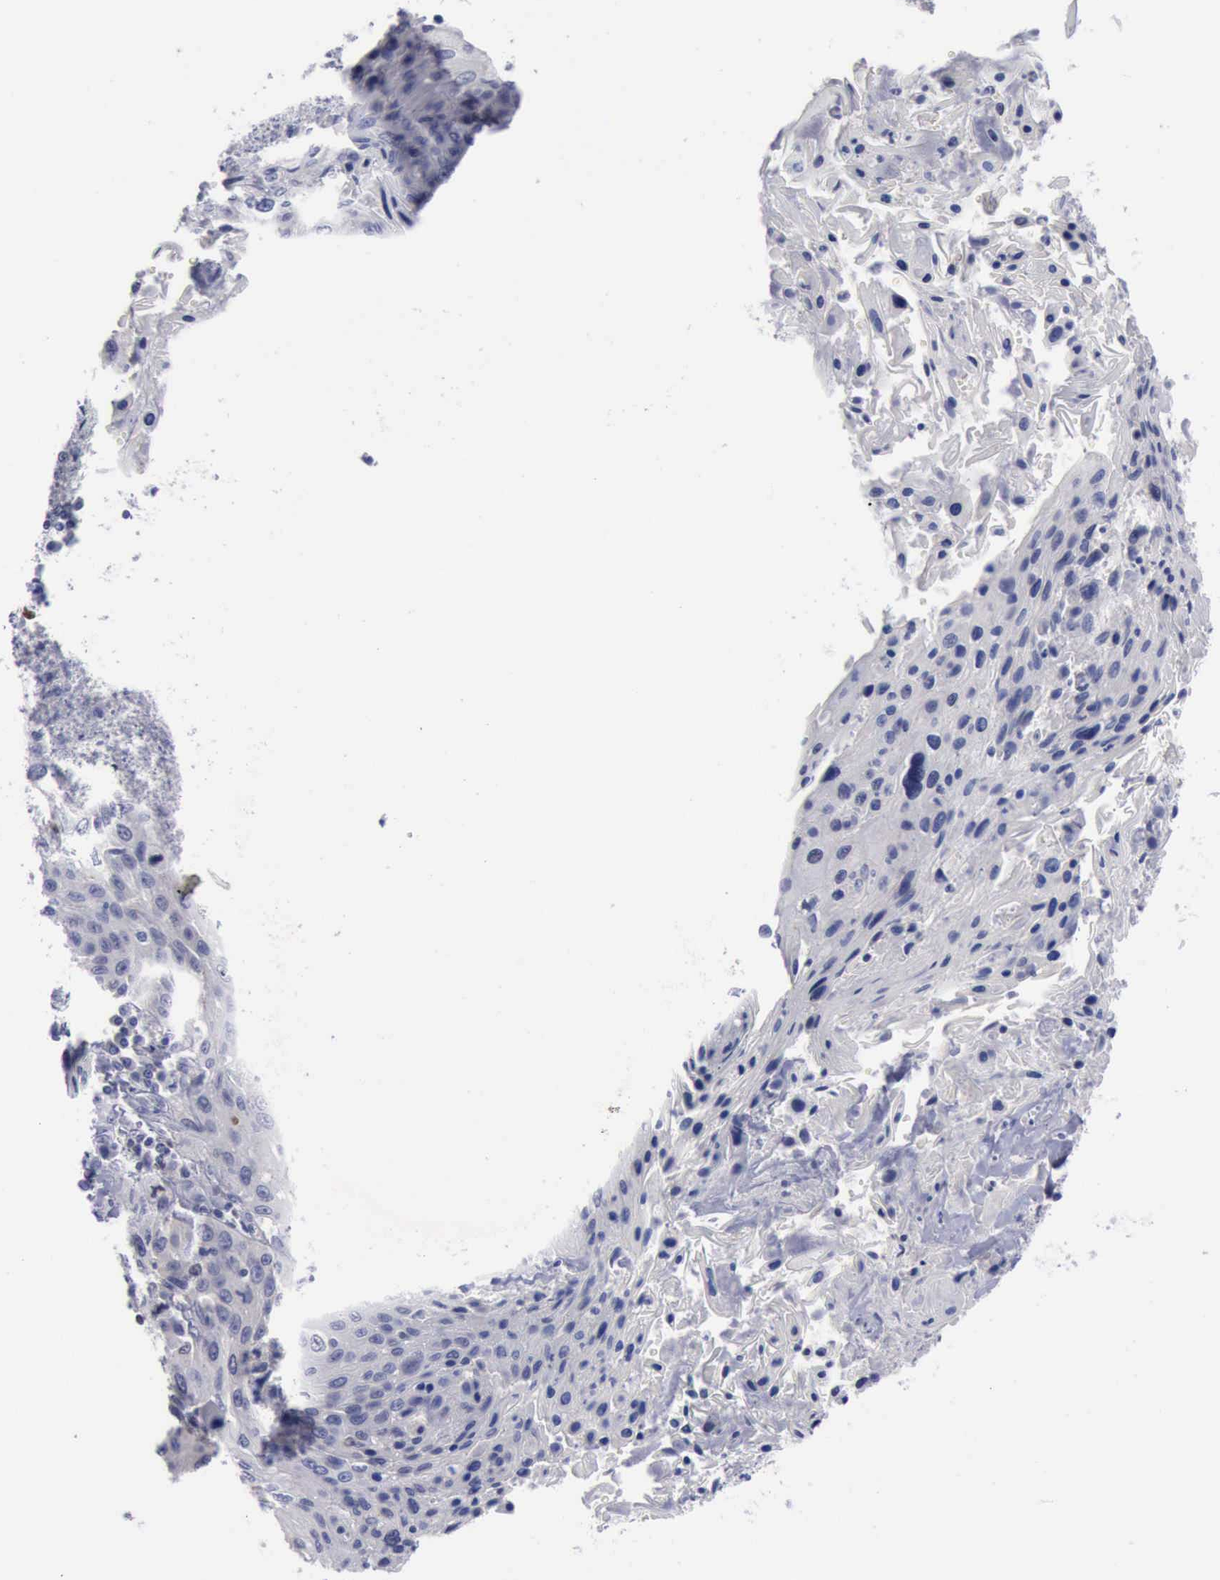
{"staining": {"intensity": "negative", "quantity": "none", "location": "none"}, "tissue": "cervical cancer", "cell_type": "Tumor cells", "image_type": "cancer", "snomed": [{"axis": "morphology", "description": "Squamous cell carcinoma, NOS"}, {"axis": "topography", "description": "Cervix"}], "caption": "Cervical squamous cell carcinoma stained for a protein using immunohistochemistry (IHC) exhibits no expression tumor cells.", "gene": "SATB2", "patient": {"sex": "female", "age": 32}}